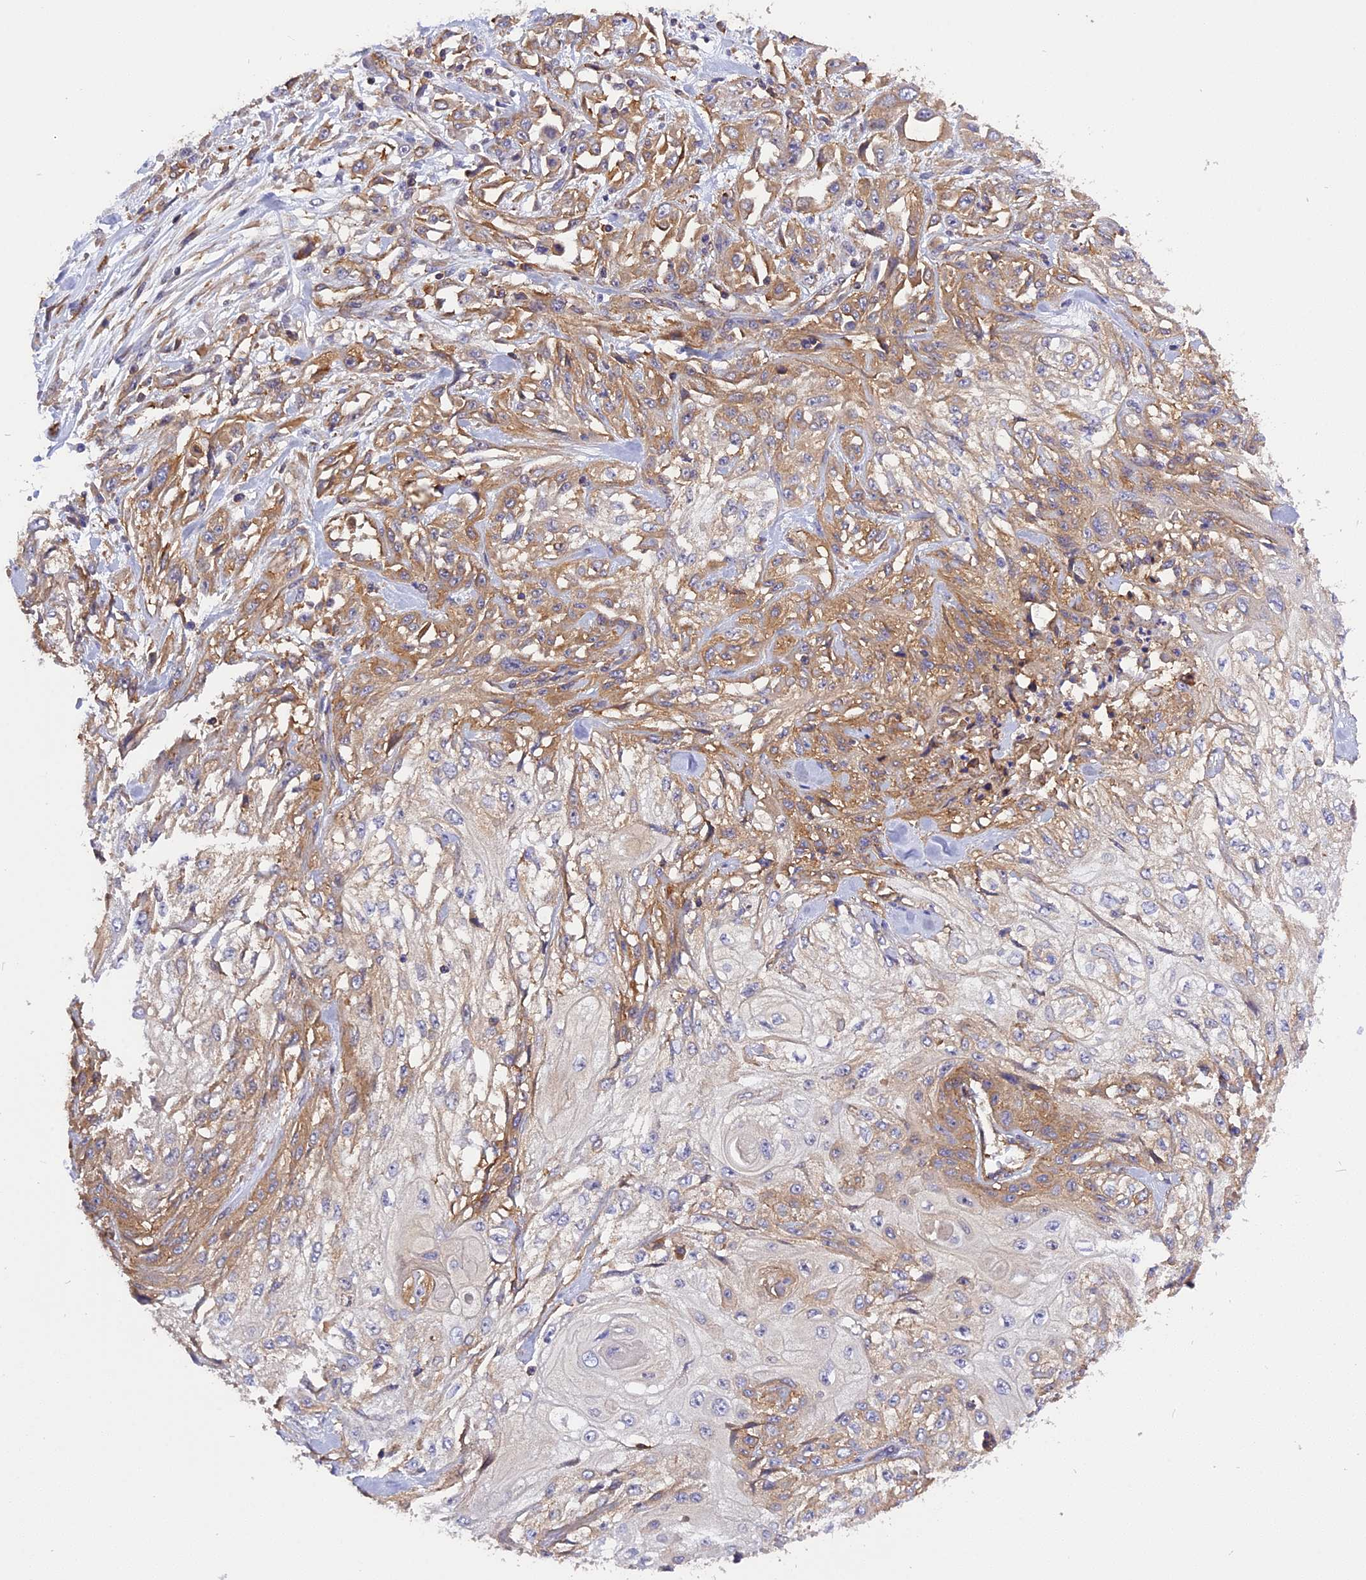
{"staining": {"intensity": "moderate", "quantity": "25%-75%", "location": "cytoplasmic/membranous"}, "tissue": "skin cancer", "cell_type": "Tumor cells", "image_type": "cancer", "snomed": [{"axis": "morphology", "description": "Squamous cell carcinoma, NOS"}, {"axis": "morphology", "description": "Squamous cell carcinoma, metastatic, NOS"}, {"axis": "topography", "description": "Skin"}, {"axis": "topography", "description": "Lymph node"}], "caption": "Human squamous cell carcinoma (skin) stained with a protein marker demonstrates moderate staining in tumor cells.", "gene": "C5orf22", "patient": {"sex": "male", "age": 75}}